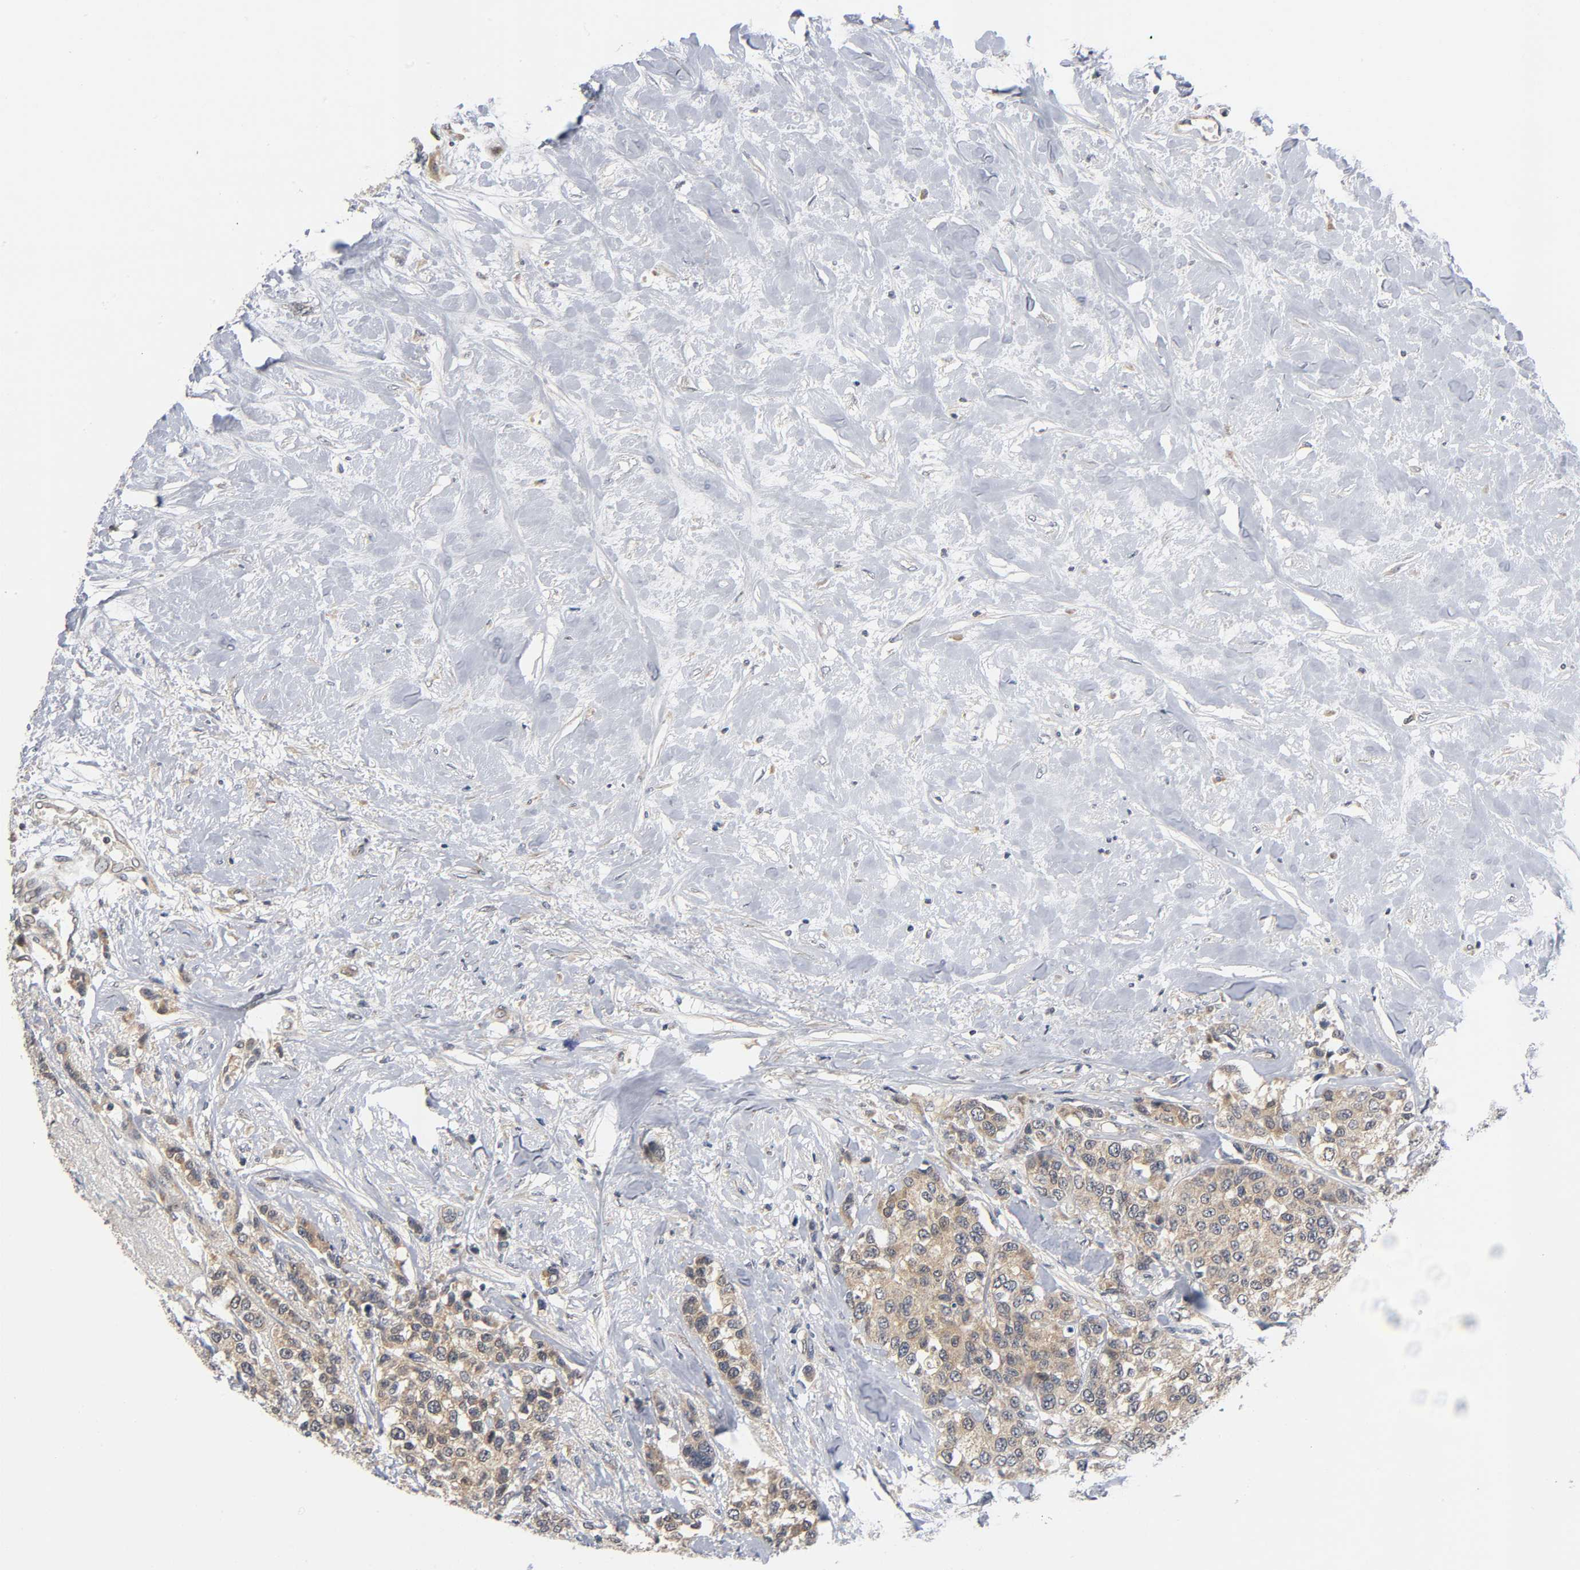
{"staining": {"intensity": "moderate", "quantity": ">75%", "location": "cytoplasmic/membranous"}, "tissue": "breast cancer", "cell_type": "Tumor cells", "image_type": "cancer", "snomed": [{"axis": "morphology", "description": "Duct carcinoma"}, {"axis": "topography", "description": "Breast"}], "caption": "The micrograph reveals immunohistochemical staining of intraductal carcinoma (breast). There is moderate cytoplasmic/membranous positivity is appreciated in about >75% of tumor cells.", "gene": "MAPK8", "patient": {"sex": "female", "age": 51}}